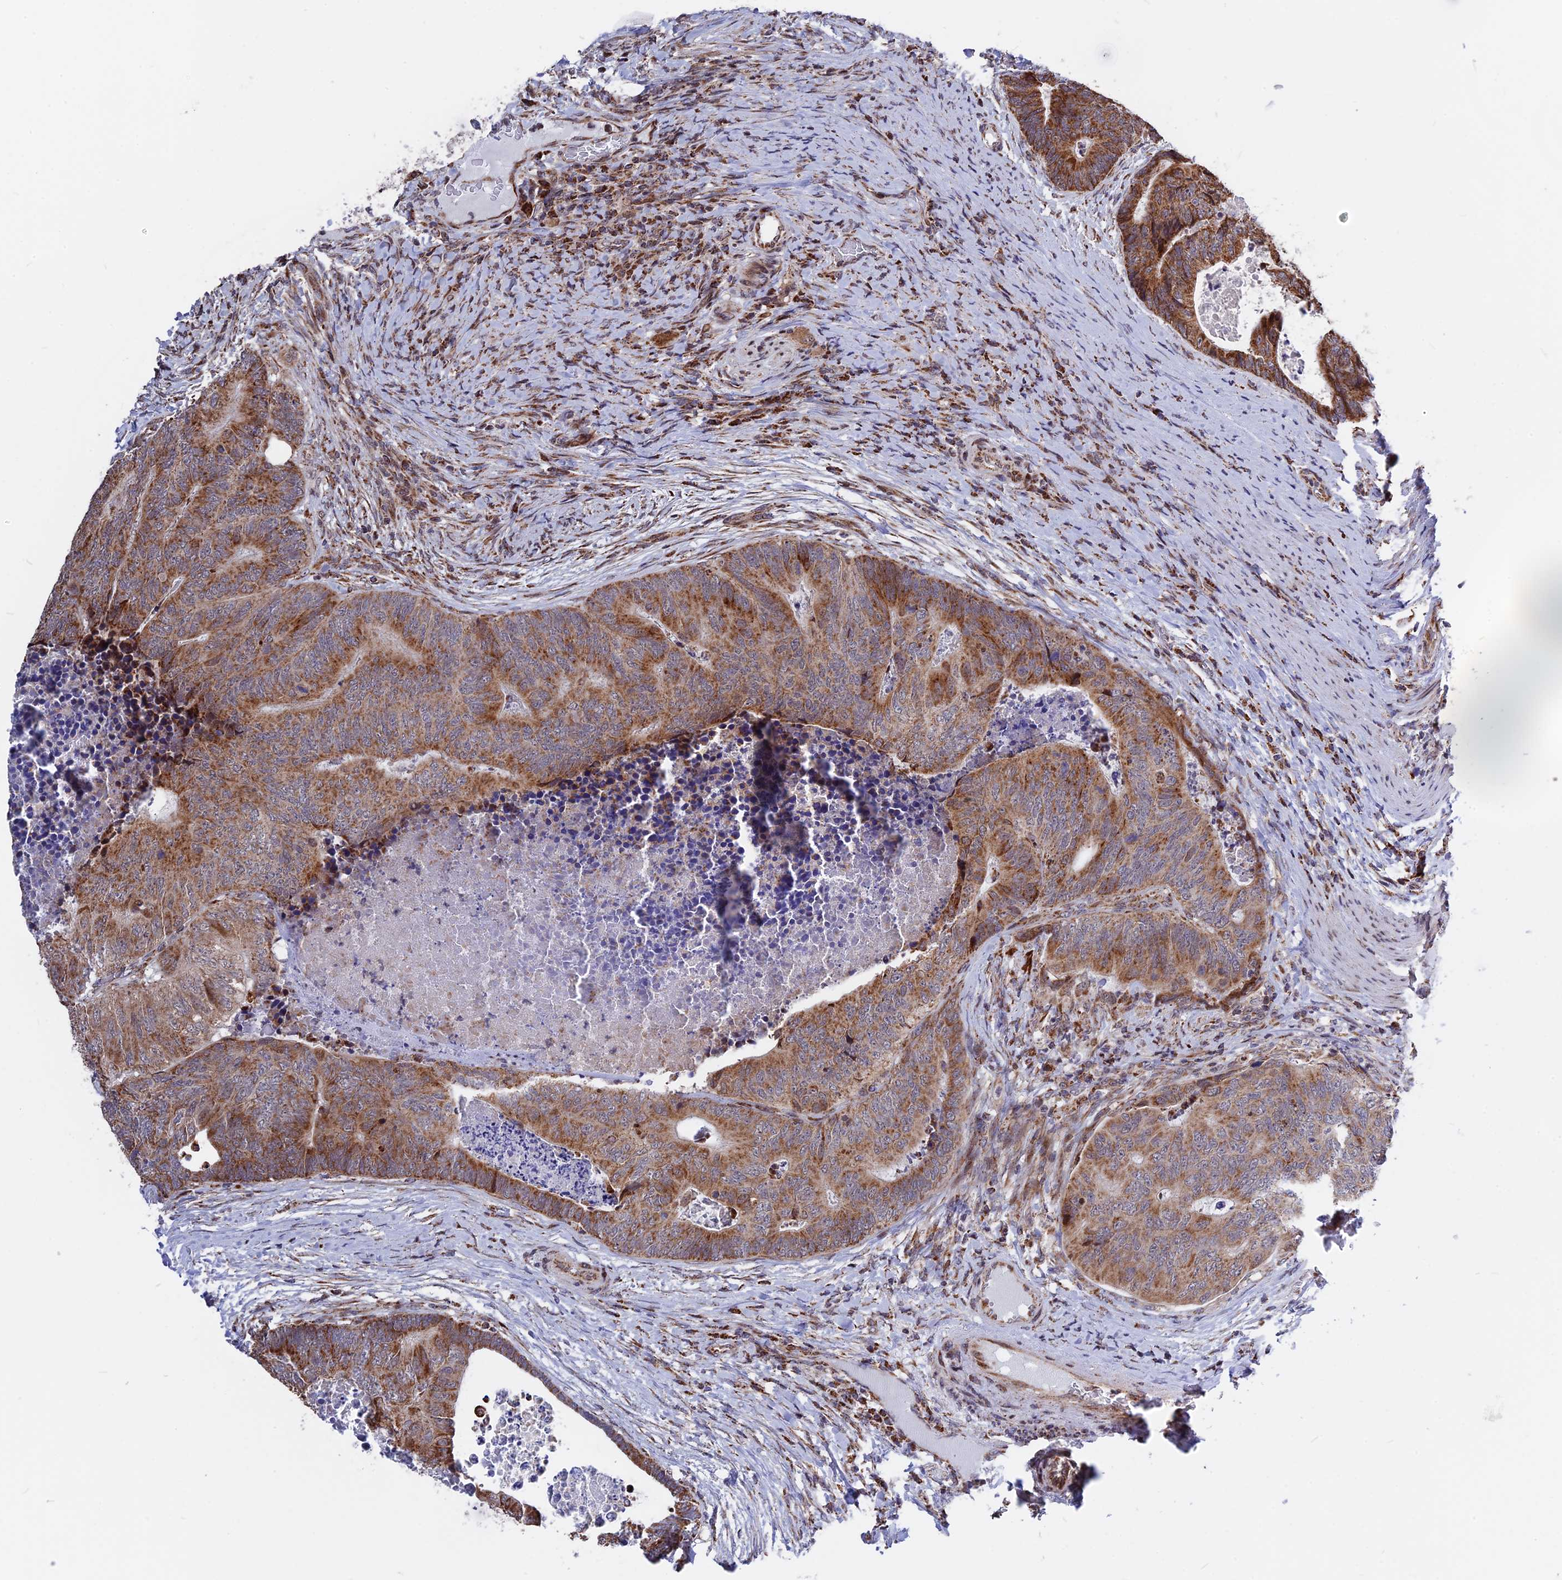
{"staining": {"intensity": "strong", "quantity": ">75%", "location": "cytoplasmic/membranous"}, "tissue": "colorectal cancer", "cell_type": "Tumor cells", "image_type": "cancer", "snomed": [{"axis": "morphology", "description": "Adenocarcinoma, NOS"}, {"axis": "topography", "description": "Colon"}], "caption": "Approximately >75% of tumor cells in human colorectal adenocarcinoma display strong cytoplasmic/membranous protein staining as visualized by brown immunohistochemical staining.", "gene": "FAM174C", "patient": {"sex": "female", "age": 67}}